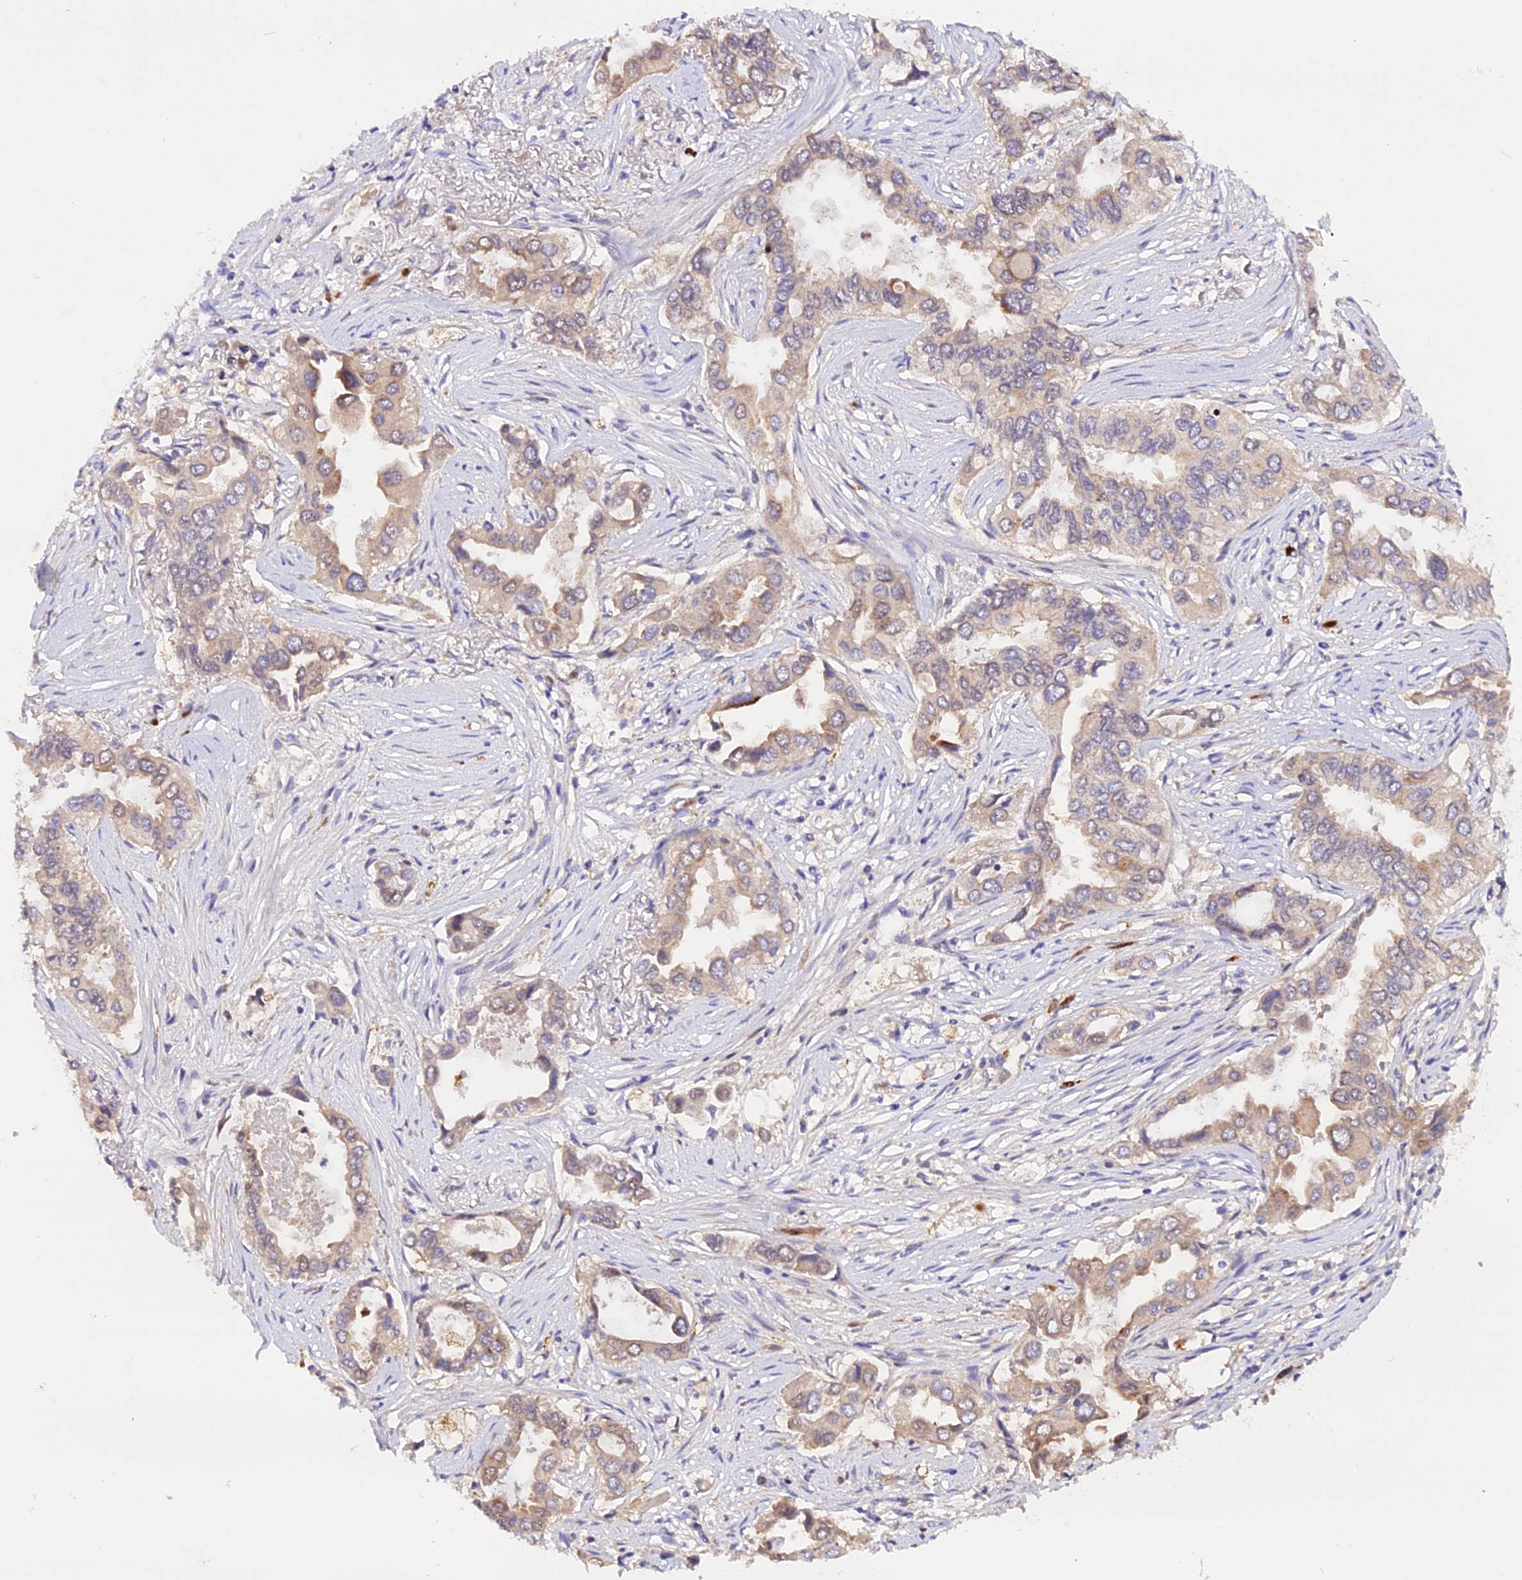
{"staining": {"intensity": "weak", "quantity": "25%-75%", "location": "cytoplasmic/membranous"}, "tissue": "lung cancer", "cell_type": "Tumor cells", "image_type": "cancer", "snomed": [{"axis": "morphology", "description": "Adenocarcinoma, NOS"}, {"axis": "topography", "description": "Lung"}], "caption": "Lung cancer (adenocarcinoma) stained with a brown dye demonstrates weak cytoplasmic/membranous positive expression in about 25%-75% of tumor cells.", "gene": "MARK4", "patient": {"sex": "female", "age": 76}}